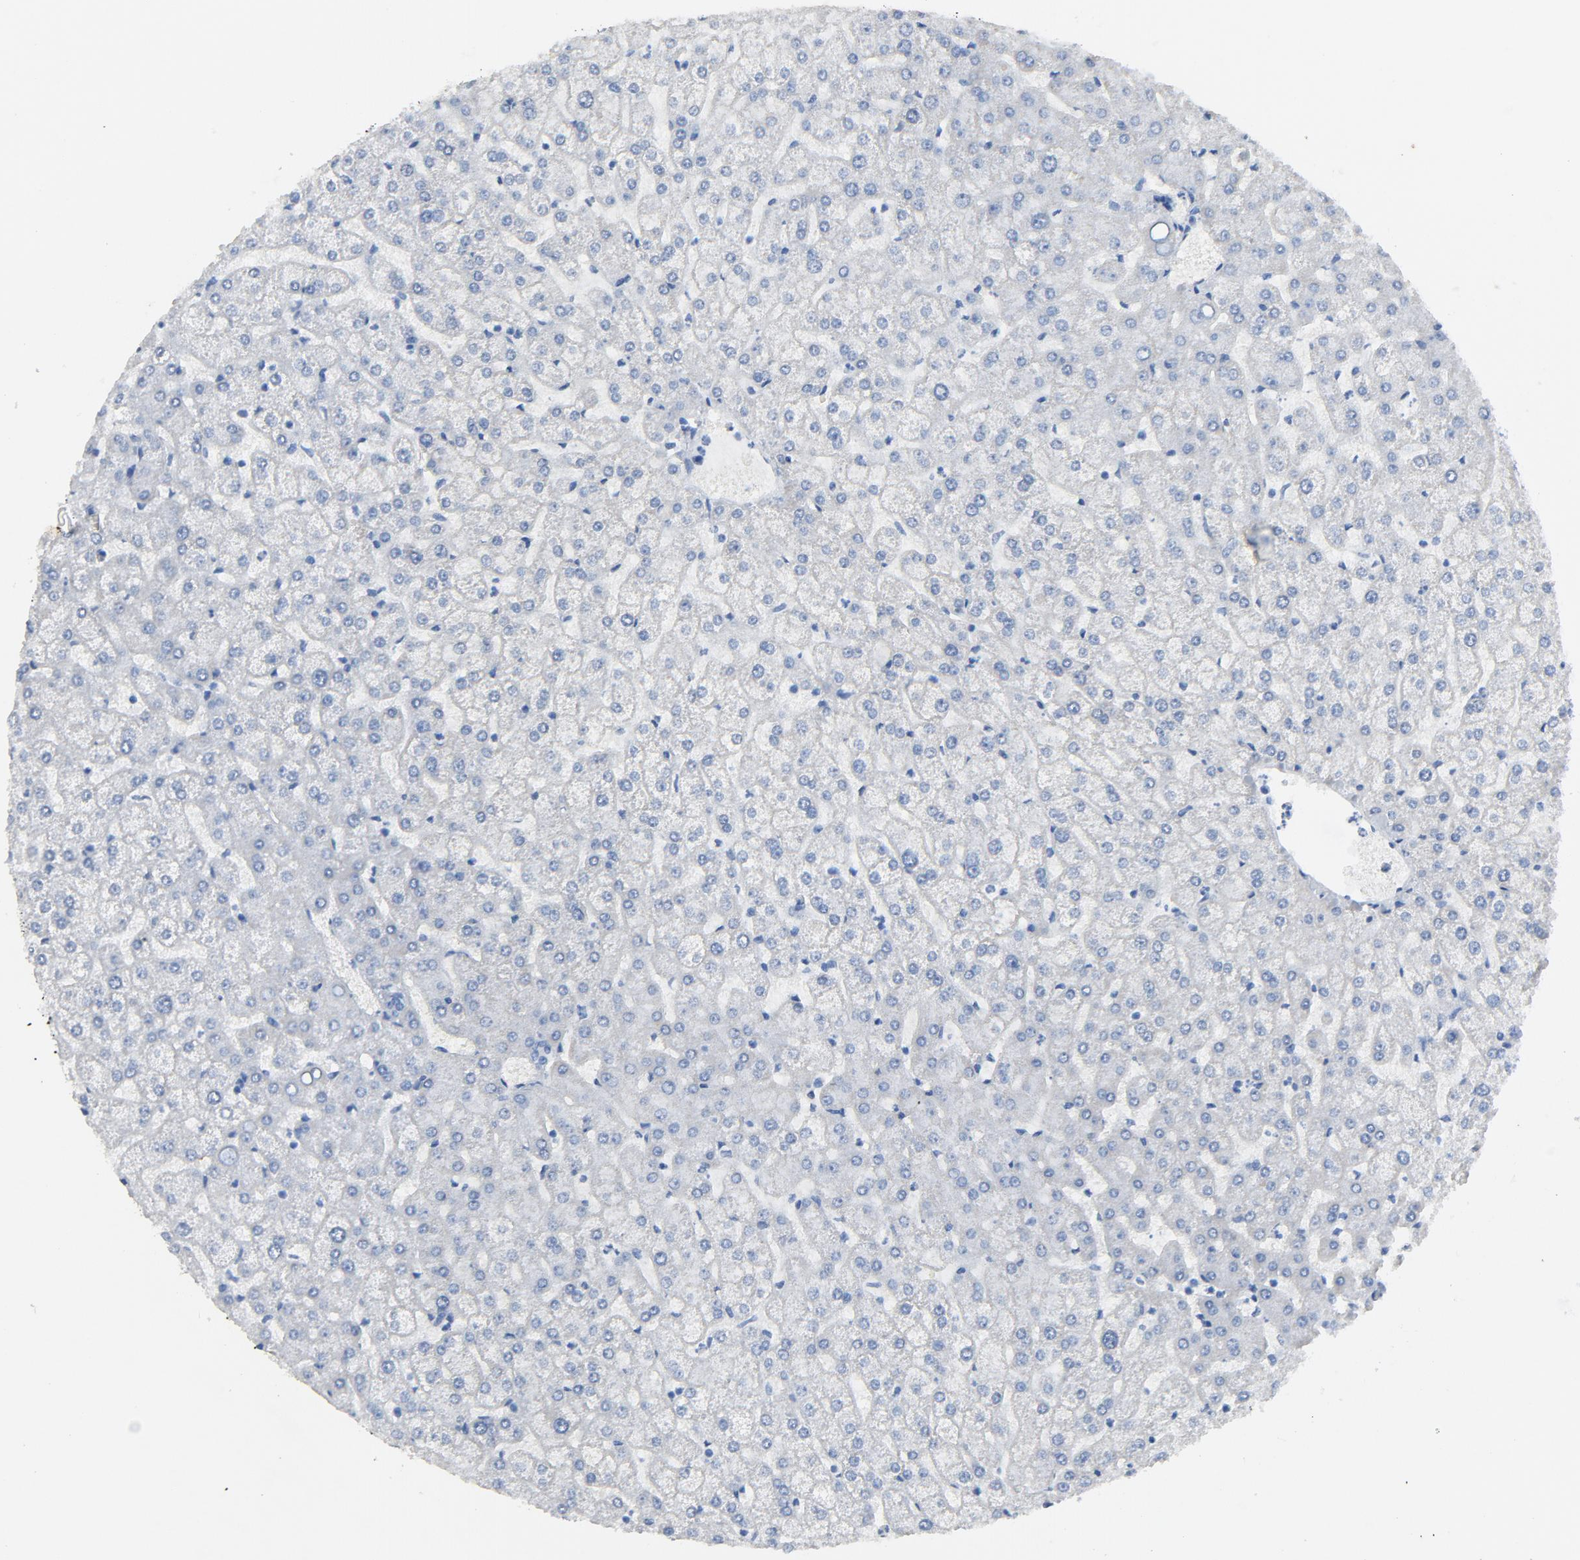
{"staining": {"intensity": "negative", "quantity": "none", "location": "none"}, "tissue": "liver", "cell_type": "Cholangiocytes", "image_type": "normal", "snomed": [{"axis": "morphology", "description": "Normal tissue, NOS"}, {"axis": "topography", "description": "Liver"}], "caption": "The image displays no staining of cholangiocytes in unremarkable liver.", "gene": "C14orf119", "patient": {"sex": "female", "age": 32}}